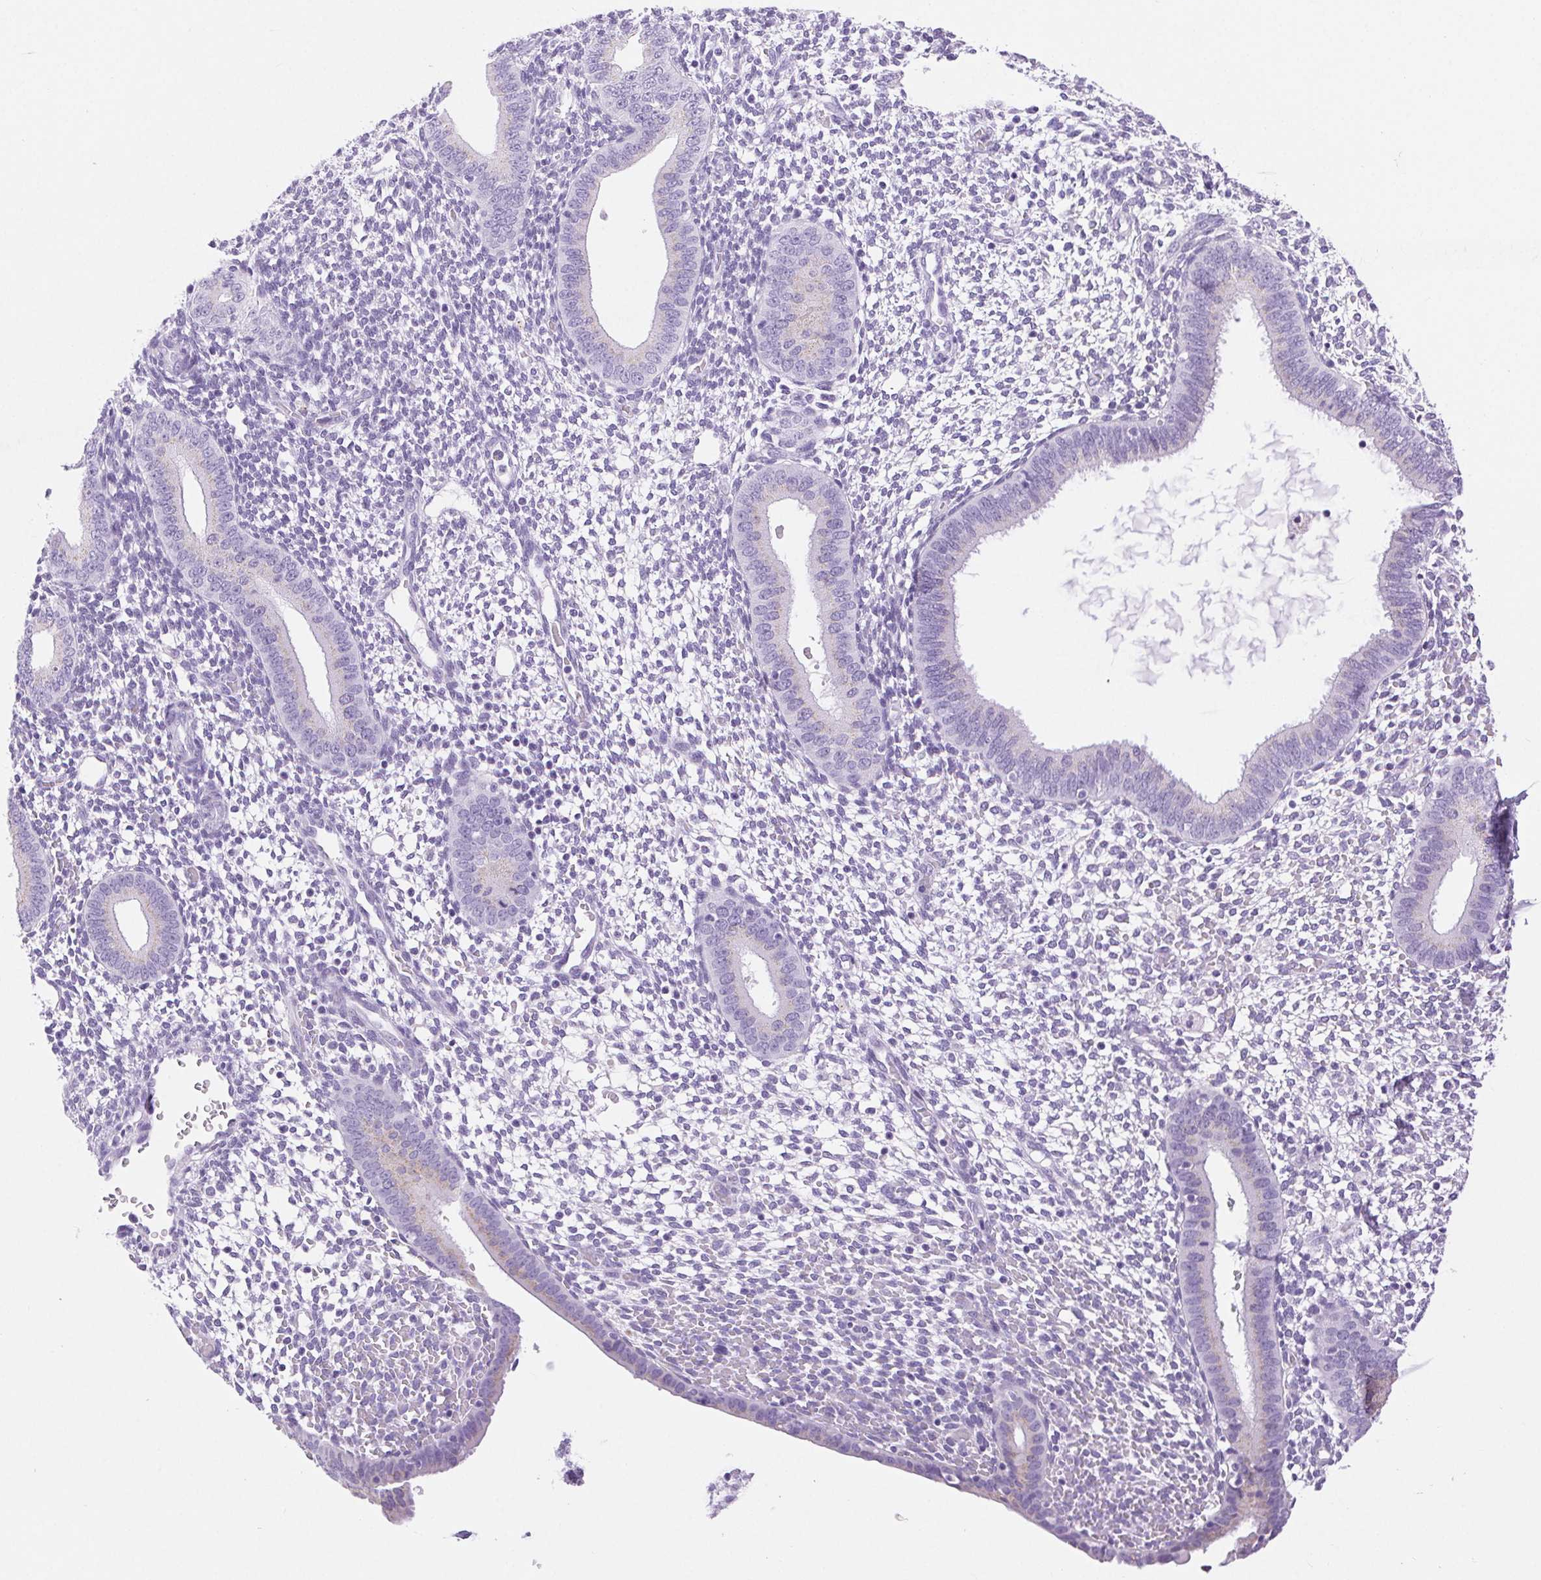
{"staining": {"intensity": "negative", "quantity": "none", "location": "none"}, "tissue": "endometrium", "cell_type": "Cells in endometrial stroma", "image_type": "normal", "snomed": [{"axis": "morphology", "description": "Normal tissue, NOS"}, {"axis": "topography", "description": "Endometrium"}], "caption": "IHC histopathology image of normal endometrium: endometrium stained with DAB (3,3'-diaminobenzidine) demonstrates no significant protein positivity in cells in endometrial stroma.", "gene": "SERPINB3", "patient": {"sex": "female", "age": 40}}